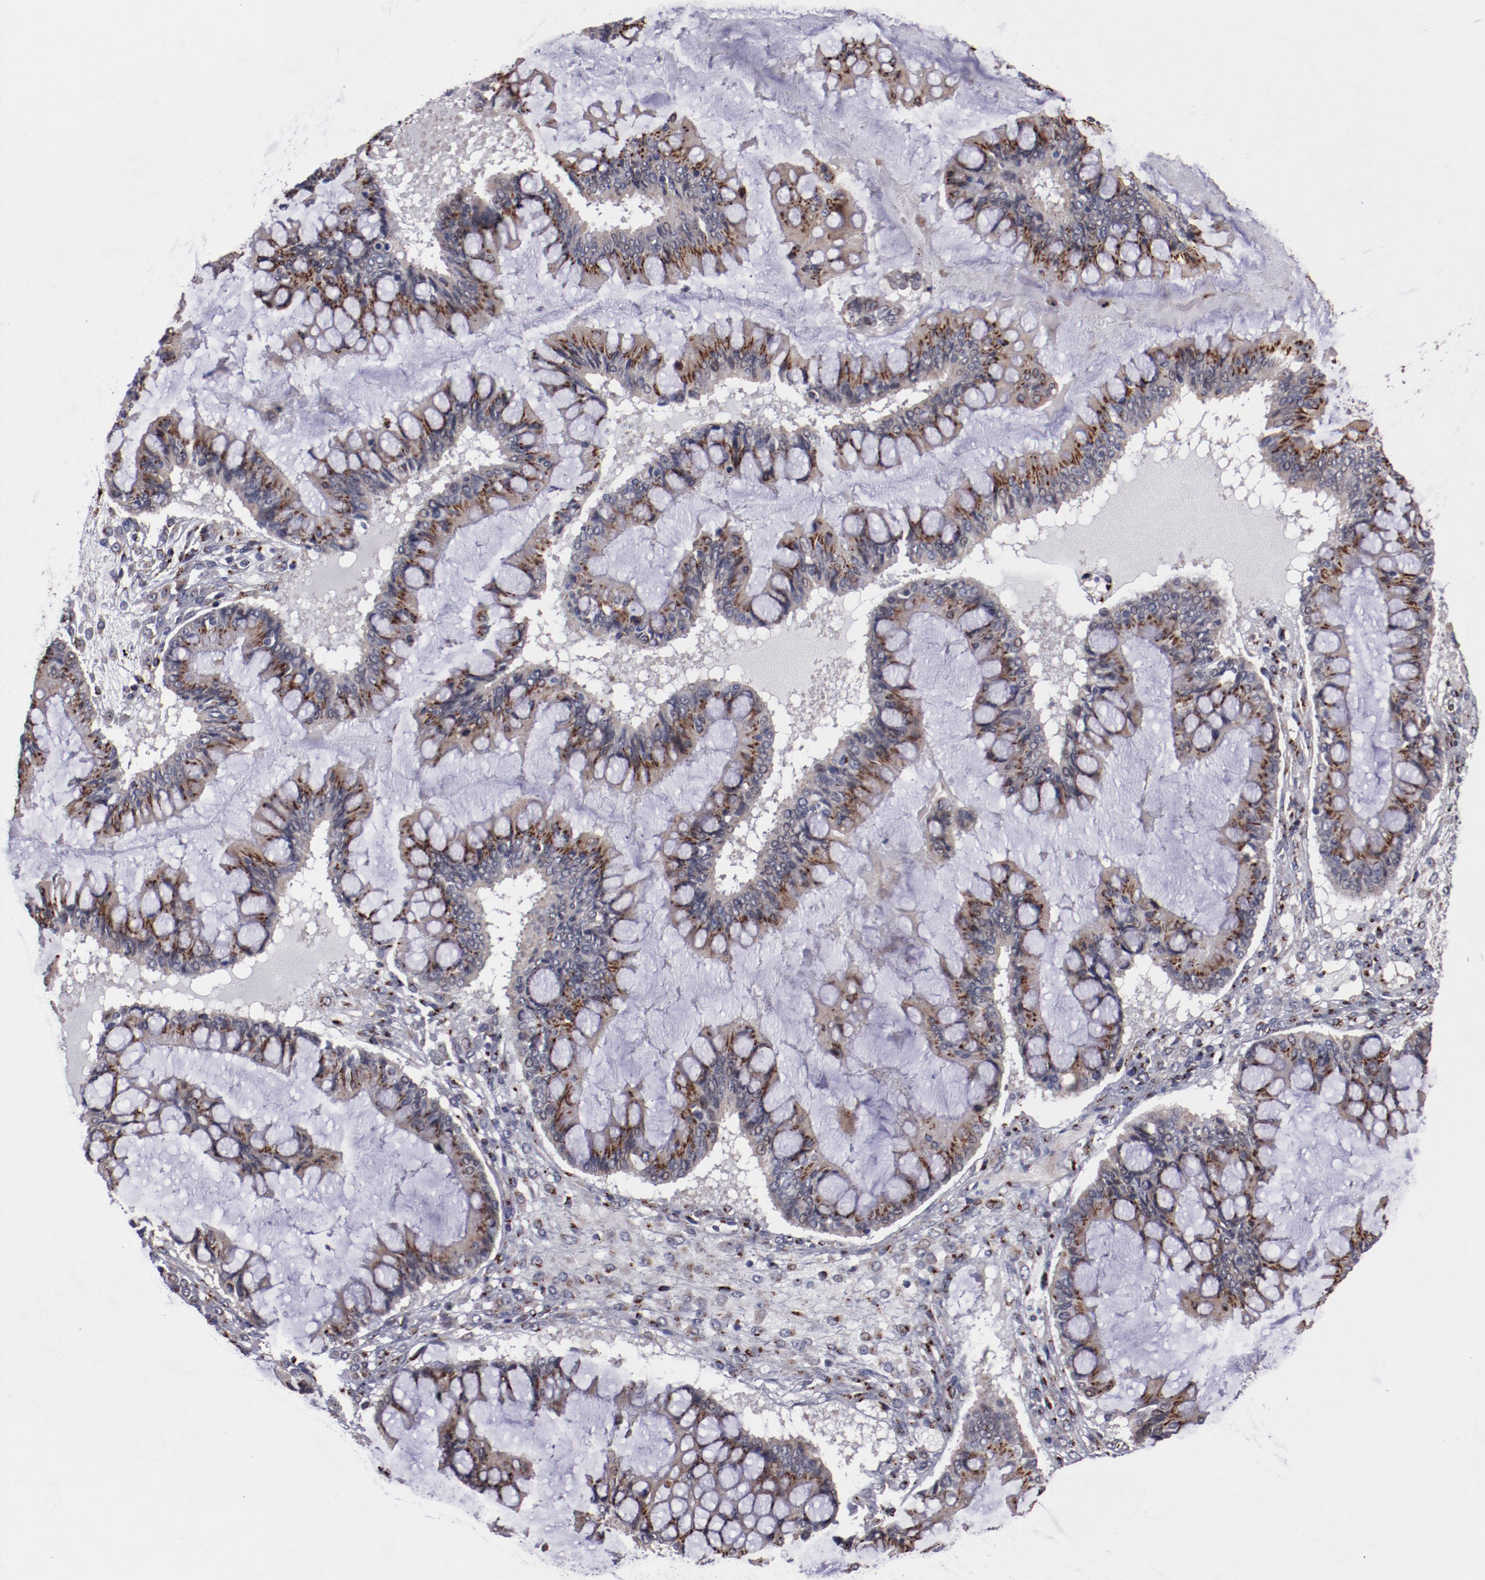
{"staining": {"intensity": "strong", "quantity": ">75%", "location": "cytoplasmic/membranous"}, "tissue": "ovarian cancer", "cell_type": "Tumor cells", "image_type": "cancer", "snomed": [{"axis": "morphology", "description": "Cystadenocarcinoma, mucinous, NOS"}, {"axis": "topography", "description": "Ovary"}], "caption": "Protein expression analysis of ovarian cancer exhibits strong cytoplasmic/membranous expression in about >75% of tumor cells.", "gene": "GOLIM4", "patient": {"sex": "female", "age": 73}}